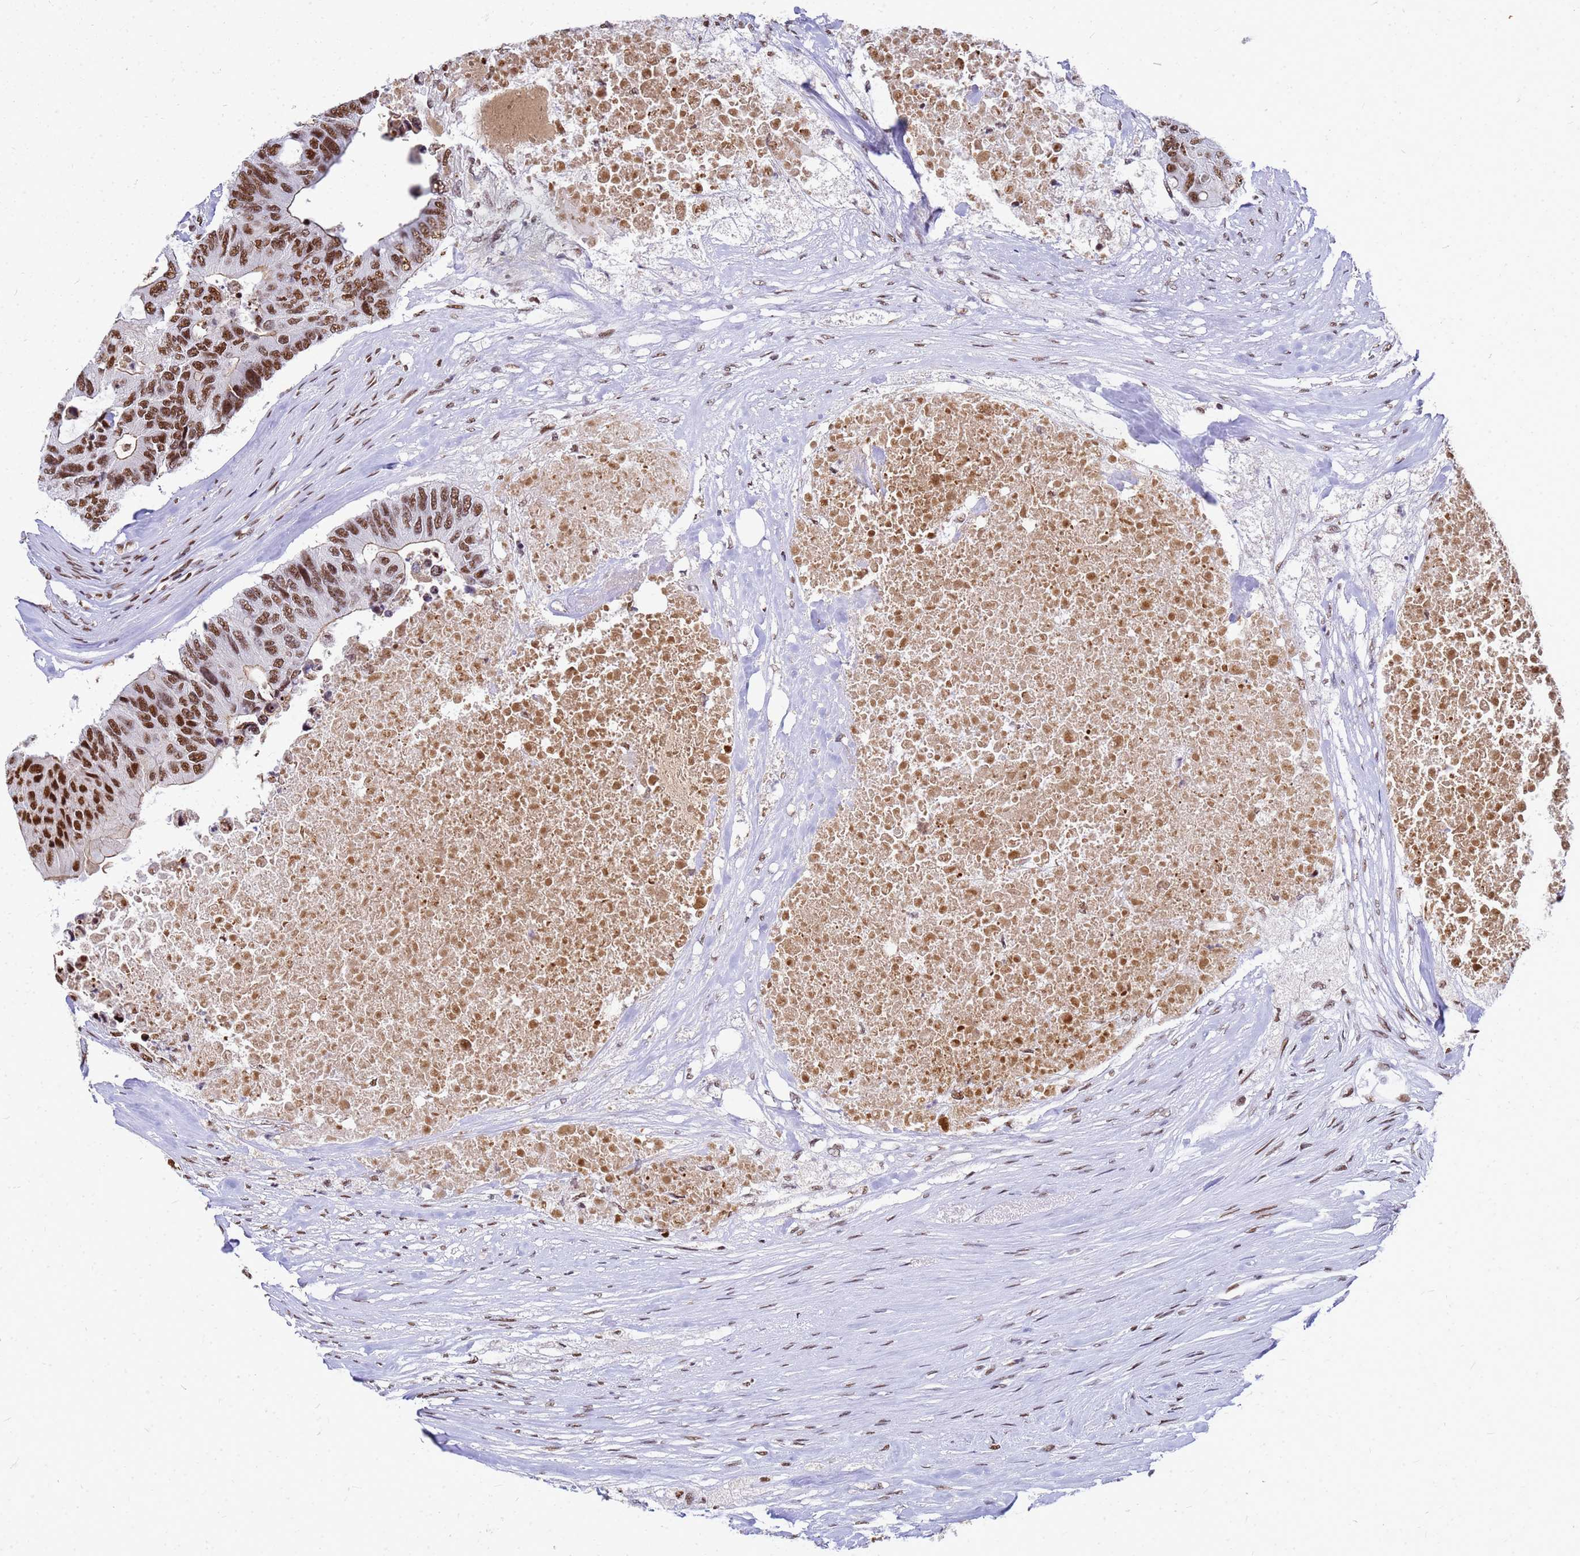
{"staining": {"intensity": "strong", "quantity": ">75%", "location": "nuclear"}, "tissue": "colorectal cancer", "cell_type": "Tumor cells", "image_type": "cancer", "snomed": [{"axis": "morphology", "description": "Adenocarcinoma, NOS"}, {"axis": "topography", "description": "Colon"}], "caption": "DAB (3,3'-diaminobenzidine) immunohistochemical staining of human adenocarcinoma (colorectal) exhibits strong nuclear protein expression in approximately >75% of tumor cells.", "gene": "SART3", "patient": {"sex": "male", "age": 71}}